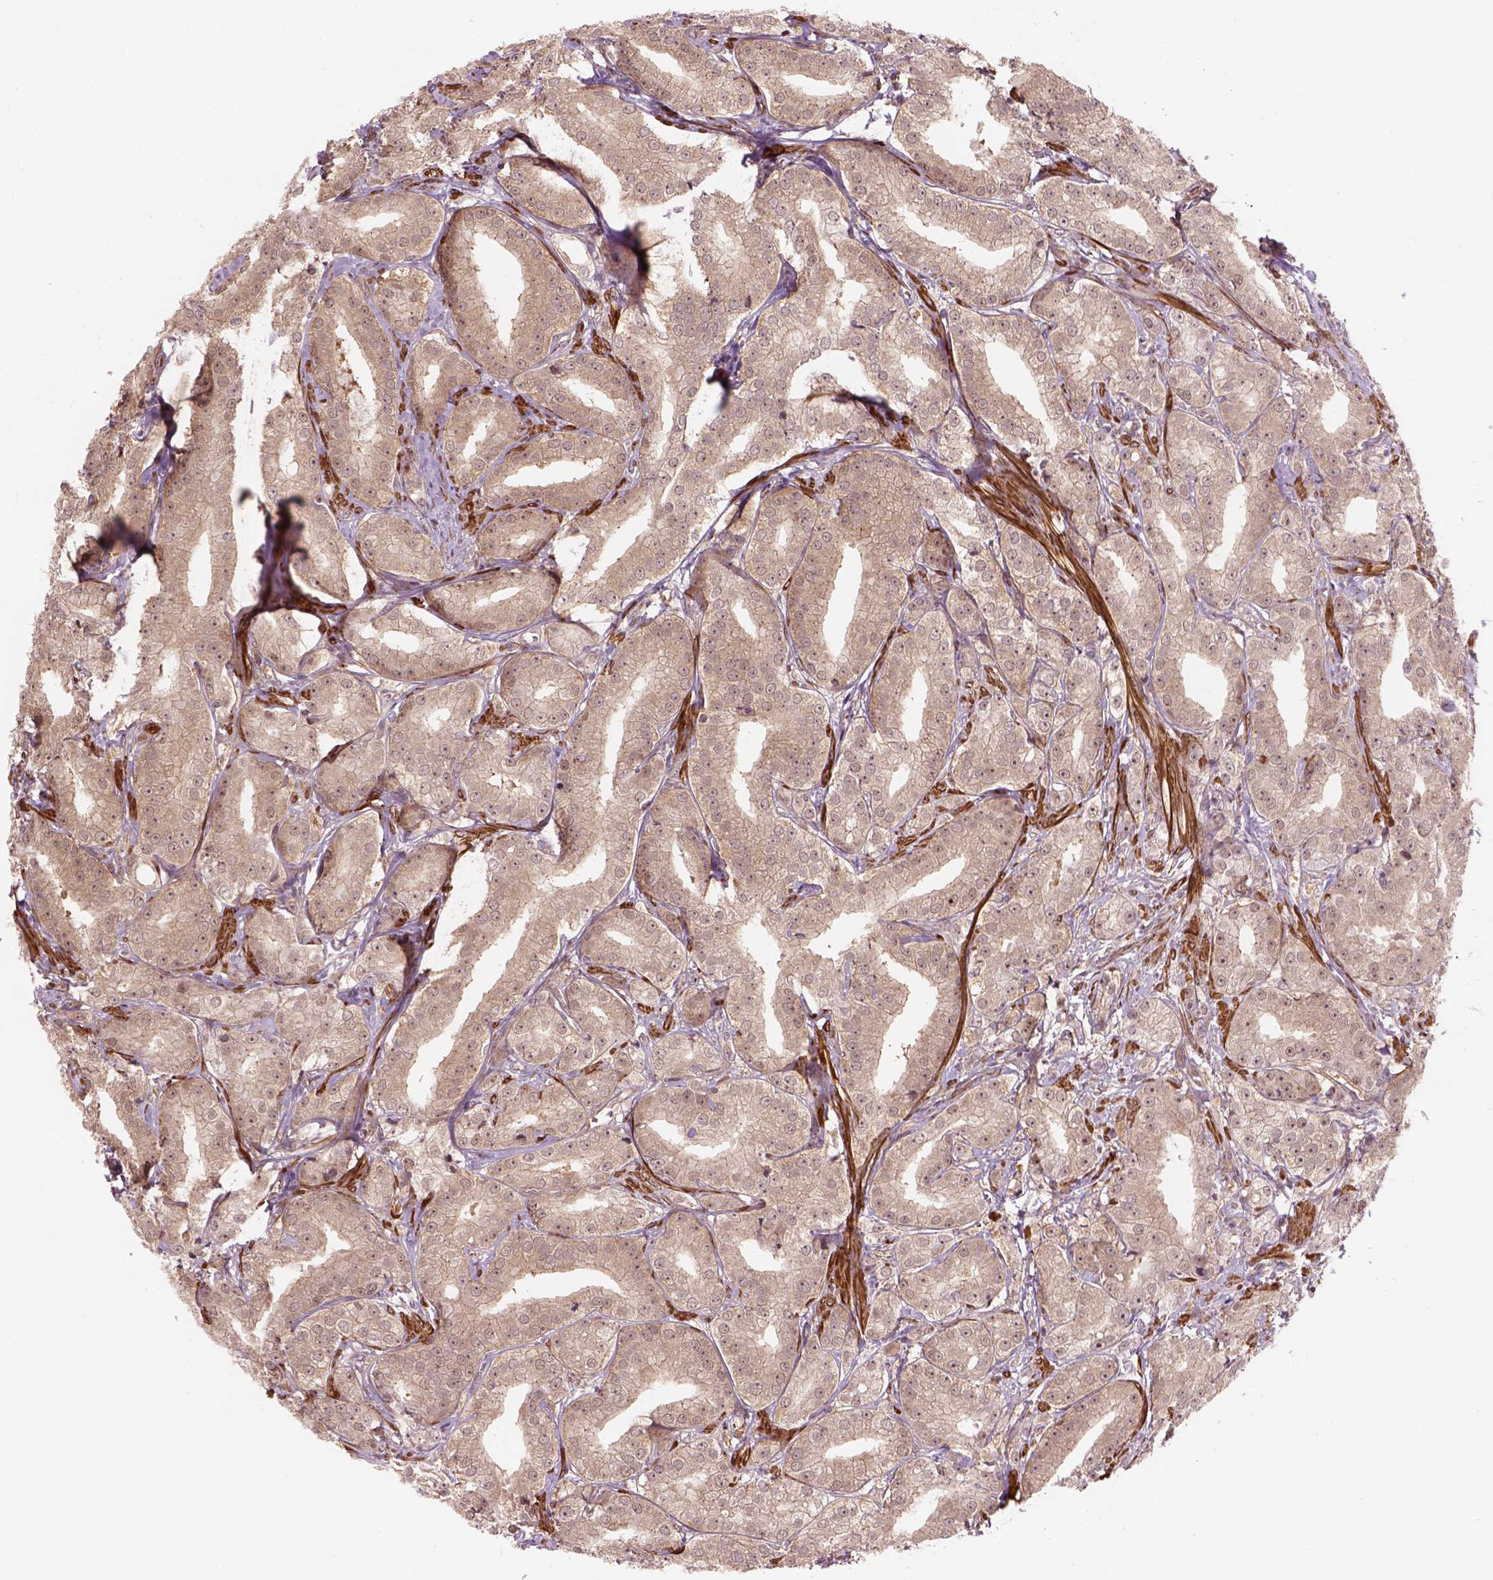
{"staining": {"intensity": "weak", "quantity": ">75%", "location": "cytoplasmic/membranous,nuclear"}, "tissue": "prostate cancer", "cell_type": "Tumor cells", "image_type": "cancer", "snomed": [{"axis": "morphology", "description": "Adenocarcinoma, High grade"}, {"axis": "topography", "description": "Prostate"}], "caption": "Immunohistochemical staining of human prostate cancer (adenocarcinoma (high-grade)) demonstrates low levels of weak cytoplasmic/membranous and nuclear protein staining in approximately >75% of tumor cells.", "gene": "PSMD11", "patient": {"sex": "male", "age": 64}}